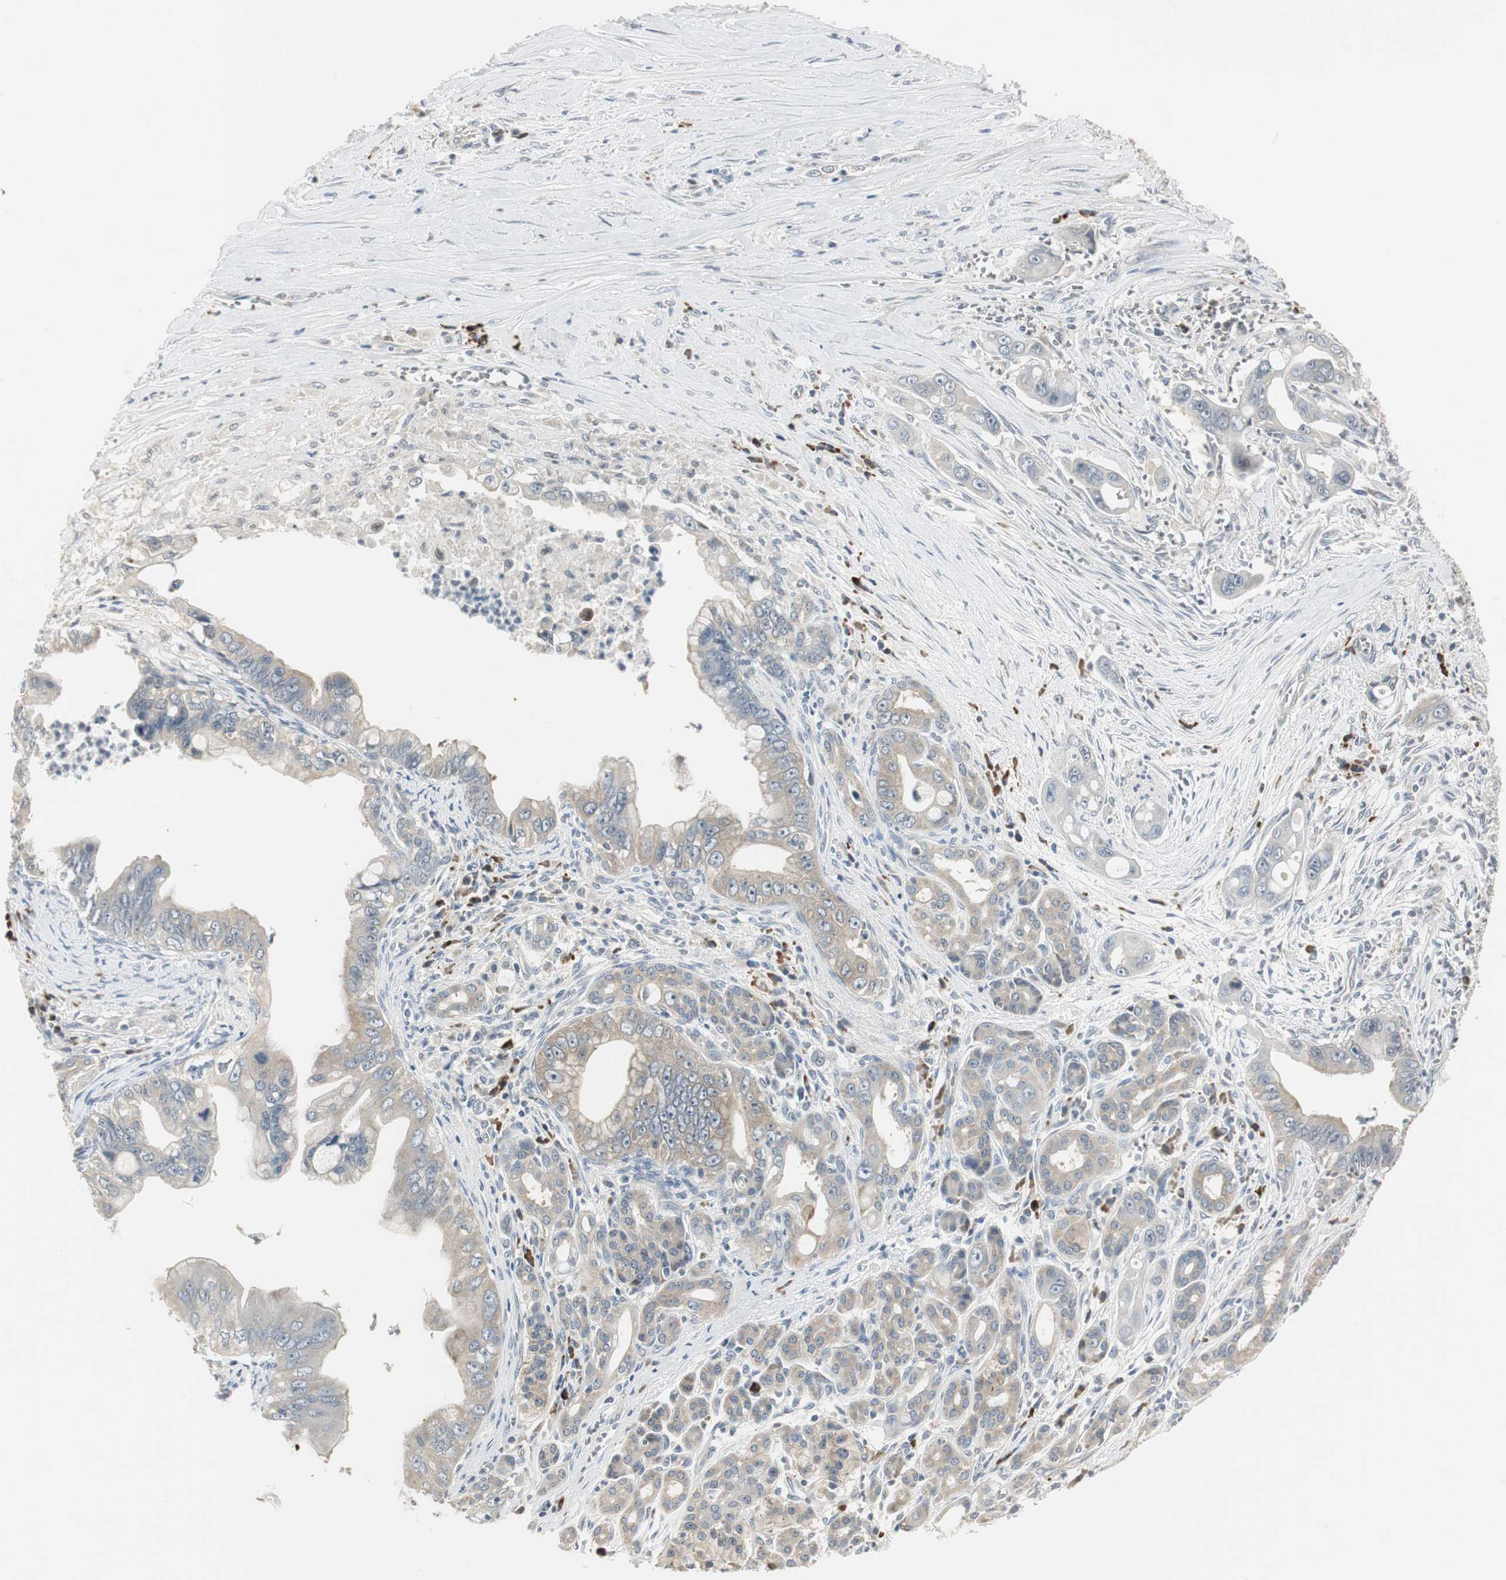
{"staining": {"intensity": "weak", "quantity": ">75%", "location": "cytoplasmic/membranous"}, "tissue": "pancreatic cancer", "cell_type": "Tumor cells", "image_type": "cancer", "snomed": [{"axis": "morphology", "description": "Adenocarcinoma, NOS"}, {"axis": "topography", "description": "Pancreas"}], "caption": "A brown stain highlights weak cytoplasmic/membranous positivity of a protein in human pancreatic cancer (adenocarcinoma) tumor cells. (DAB (3,3'-diaminobenzidine) IHC, brown staining for protein, blue staining for nuclei).", "gene": "CCT5", "patient": {"sex": "male", "age": 59}}